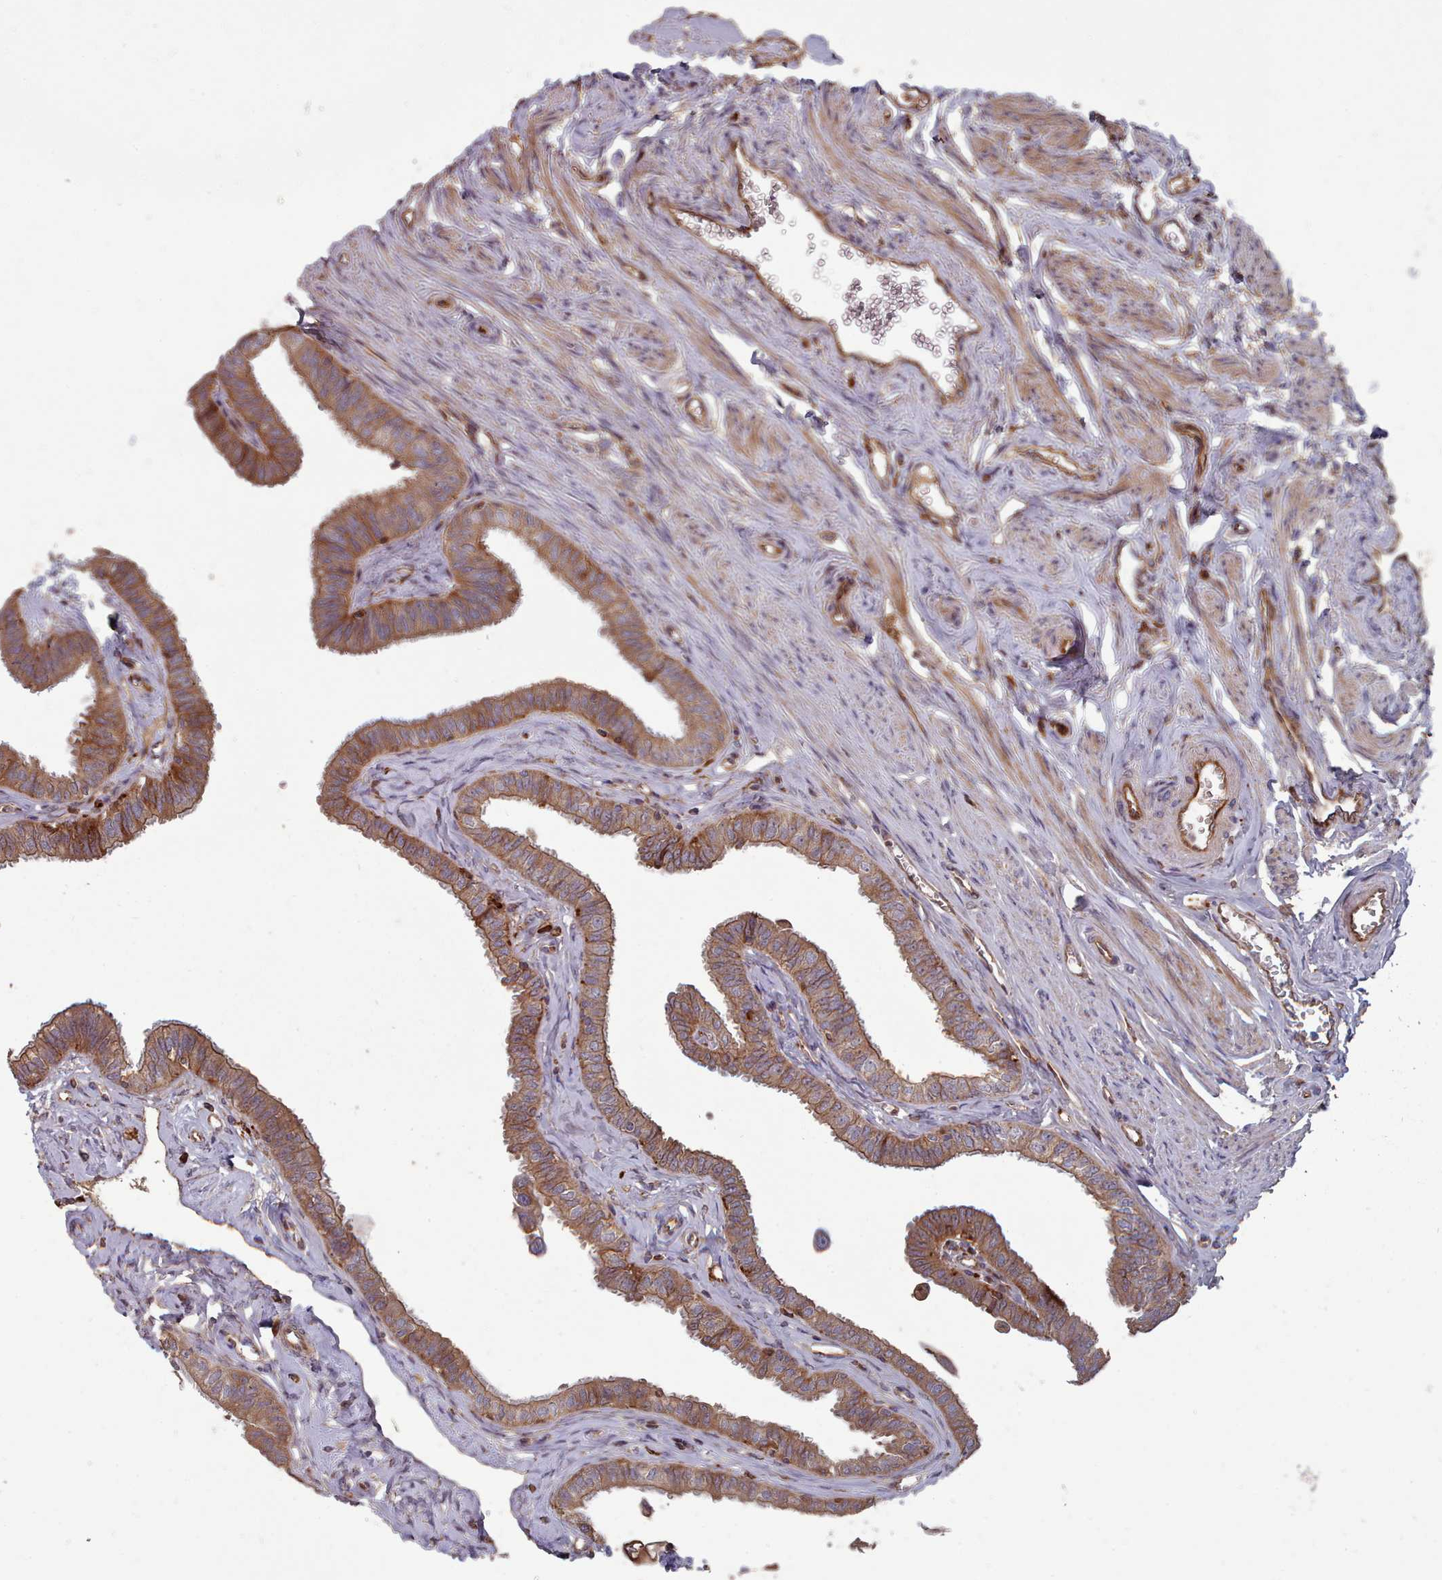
{"staining": {"intensity": "strong", "quantity": ">75%", "location": "cytoplasmic/membranous"}, "tissue": "fallopian tube", "cell_type": "Glandular cells", "image_type": "normal", "snomed": [{"axis": "morphology", "description": "Normal tissue, NOS"}, {"axis": "morphology", "description": "Carcinoma, NOS"}, {"axis": "topography", "description": "Fallopian tube"}, {"axis": "topography", "description": "Ovary"}], "caption": "A brown stain labels strong cytoplasmic/membranous expression of a protein in glandular cells of unremarkable human fallopian tube.", "gene": "THSD7B", "patient": {"sex": "female", "age": 59}}